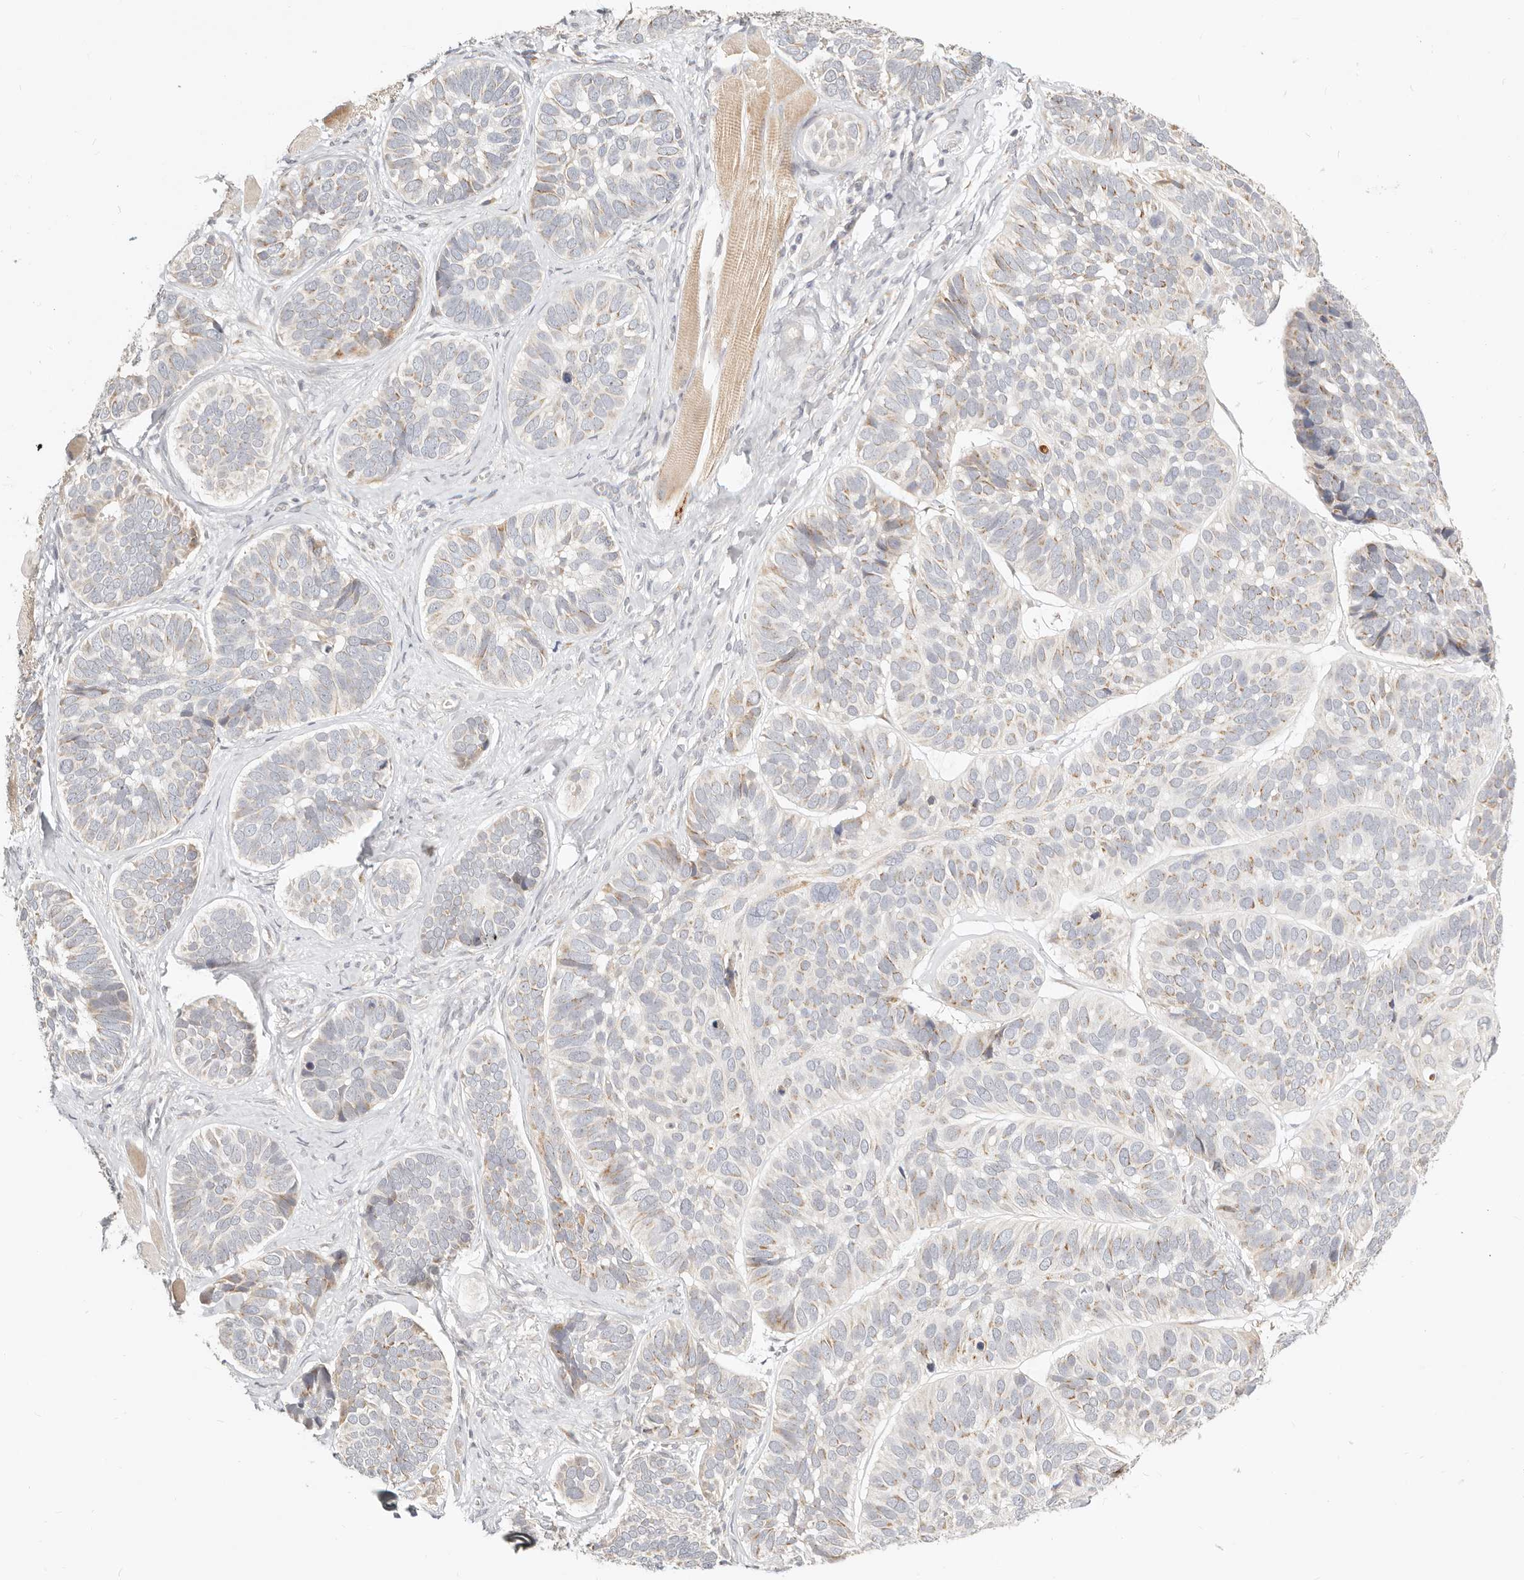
{"staining": {"intensity": "weak", "quantity": "25%-75%", "location": "cytoplasmic/membranous"}, "tissue": "skin cancer", "cell_type": "Tumor cells", "image_type": "cancer", "snomed": [{"axis": "morphology", "description": "Basal cell carcinoma"}, {"axis": "topography", "description": "Skin"}], "caption": "High-magnification brightfield microscopy of basal cell carcinoma (skin) stained with DAB (brown) and counterstained with hematoxylin (blue). tumor cells exhibit weak cytoplasmic/membranous expression is appreciated in about25%-75% of cells. (DAB (3,3'-diaminobenzidine) IHC with brightfield microscopy, high magnification).", "gene": "FAM20B", "patient": {"sex": "male", "age": 62}}